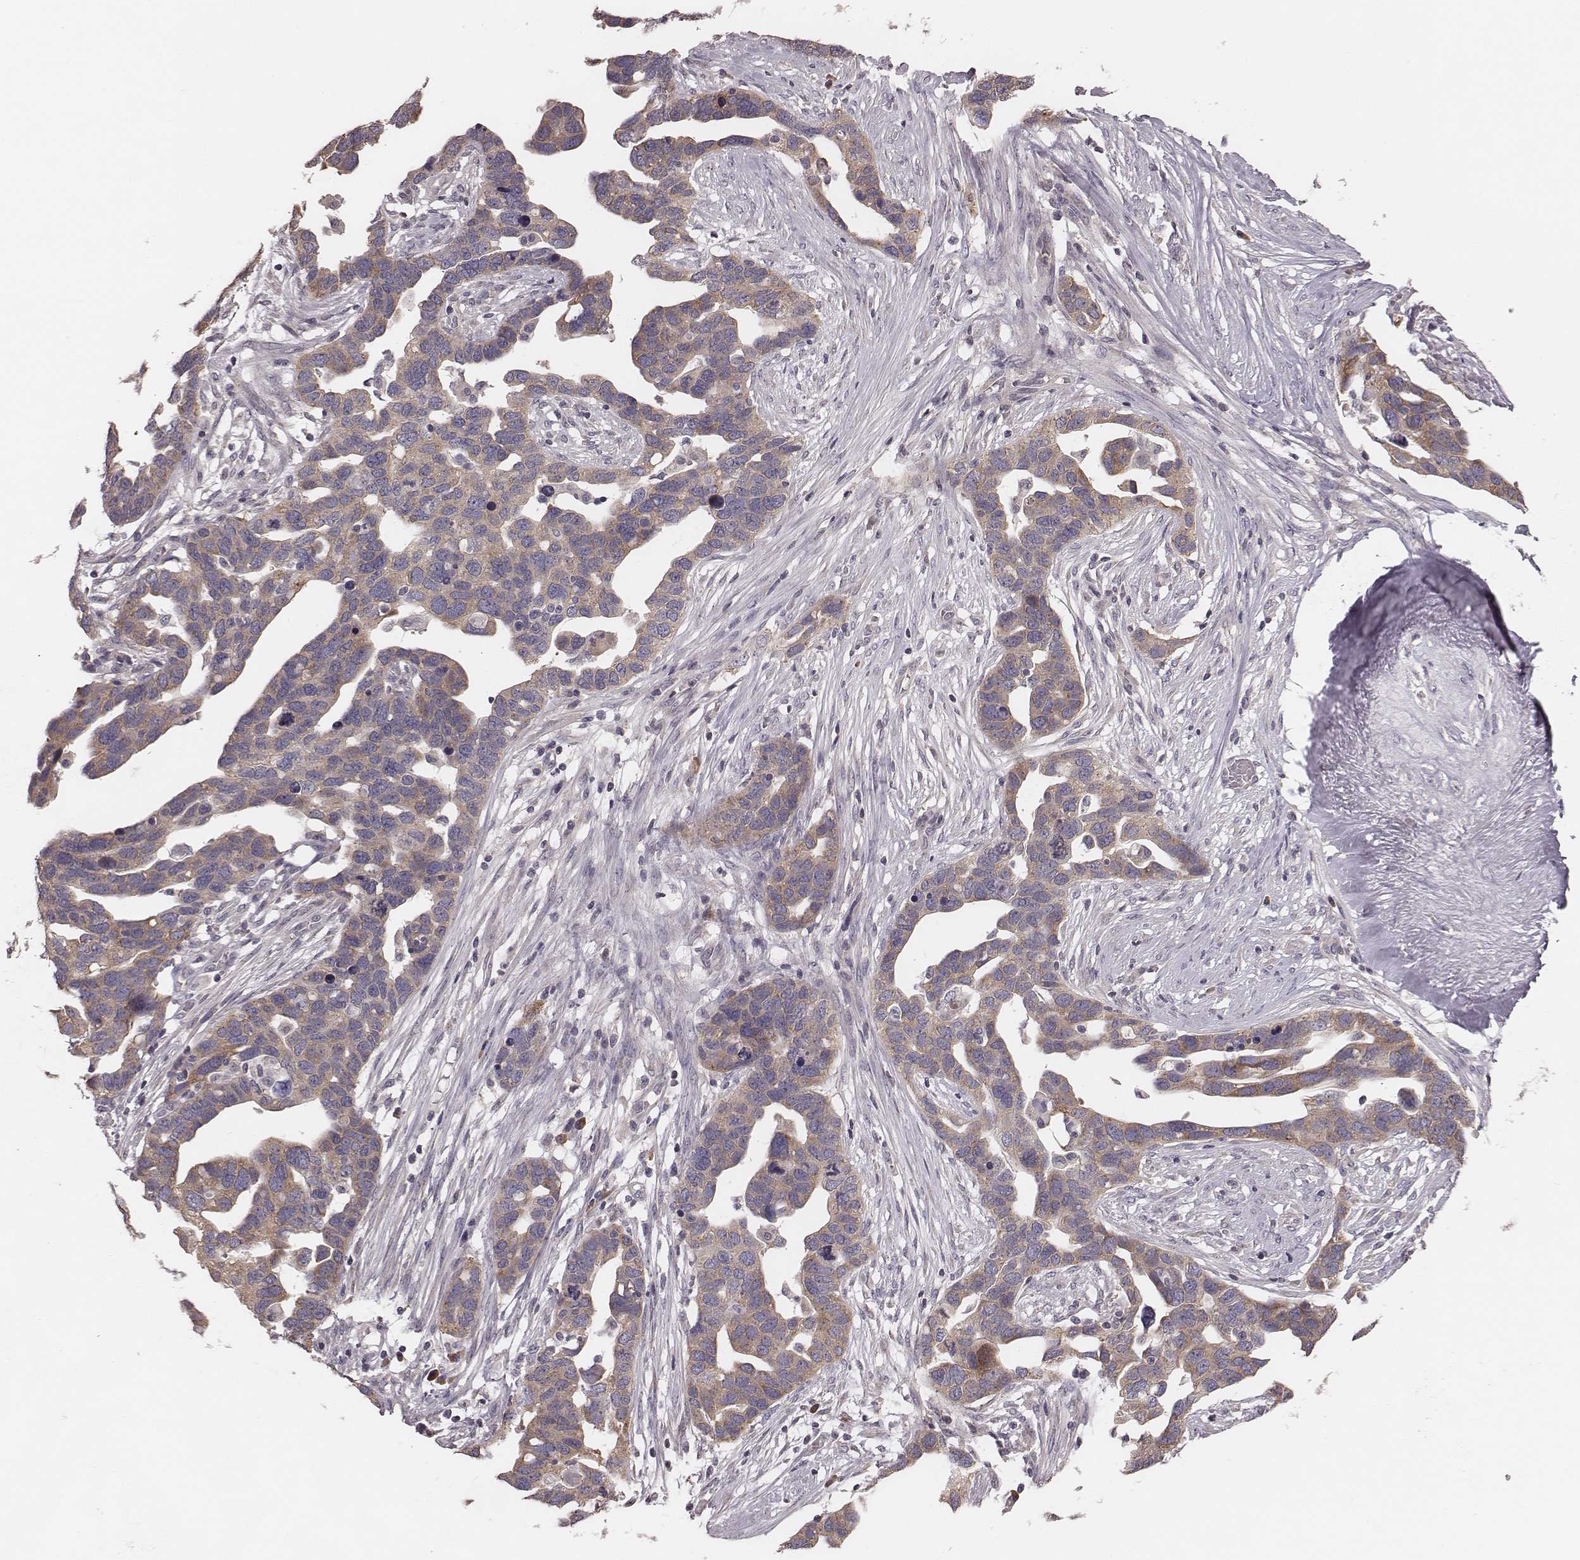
{"staining": {"intensity": "moderate", "quantity": ">75%", "location": "cytoplasmic/membranous"}, "tissue": "ovarian cancer", "cell_type": "Tumor cells", "image_type": "cancer", "snomed": [{"axis": "morphology", "description": "Cystadenocarcinoma, serous, NOS"}, {"axis": "topography", "description": "Ovary"}], "caption": "Immunohistochemical staining of serous cystadenocarcinoma (ovarian) reveals moderate cytoplasmic/membranous protein positivity in about >75% of tumor cells.", "gene": "P2RX5", "patient": {"sex": "female", "age": 54}}